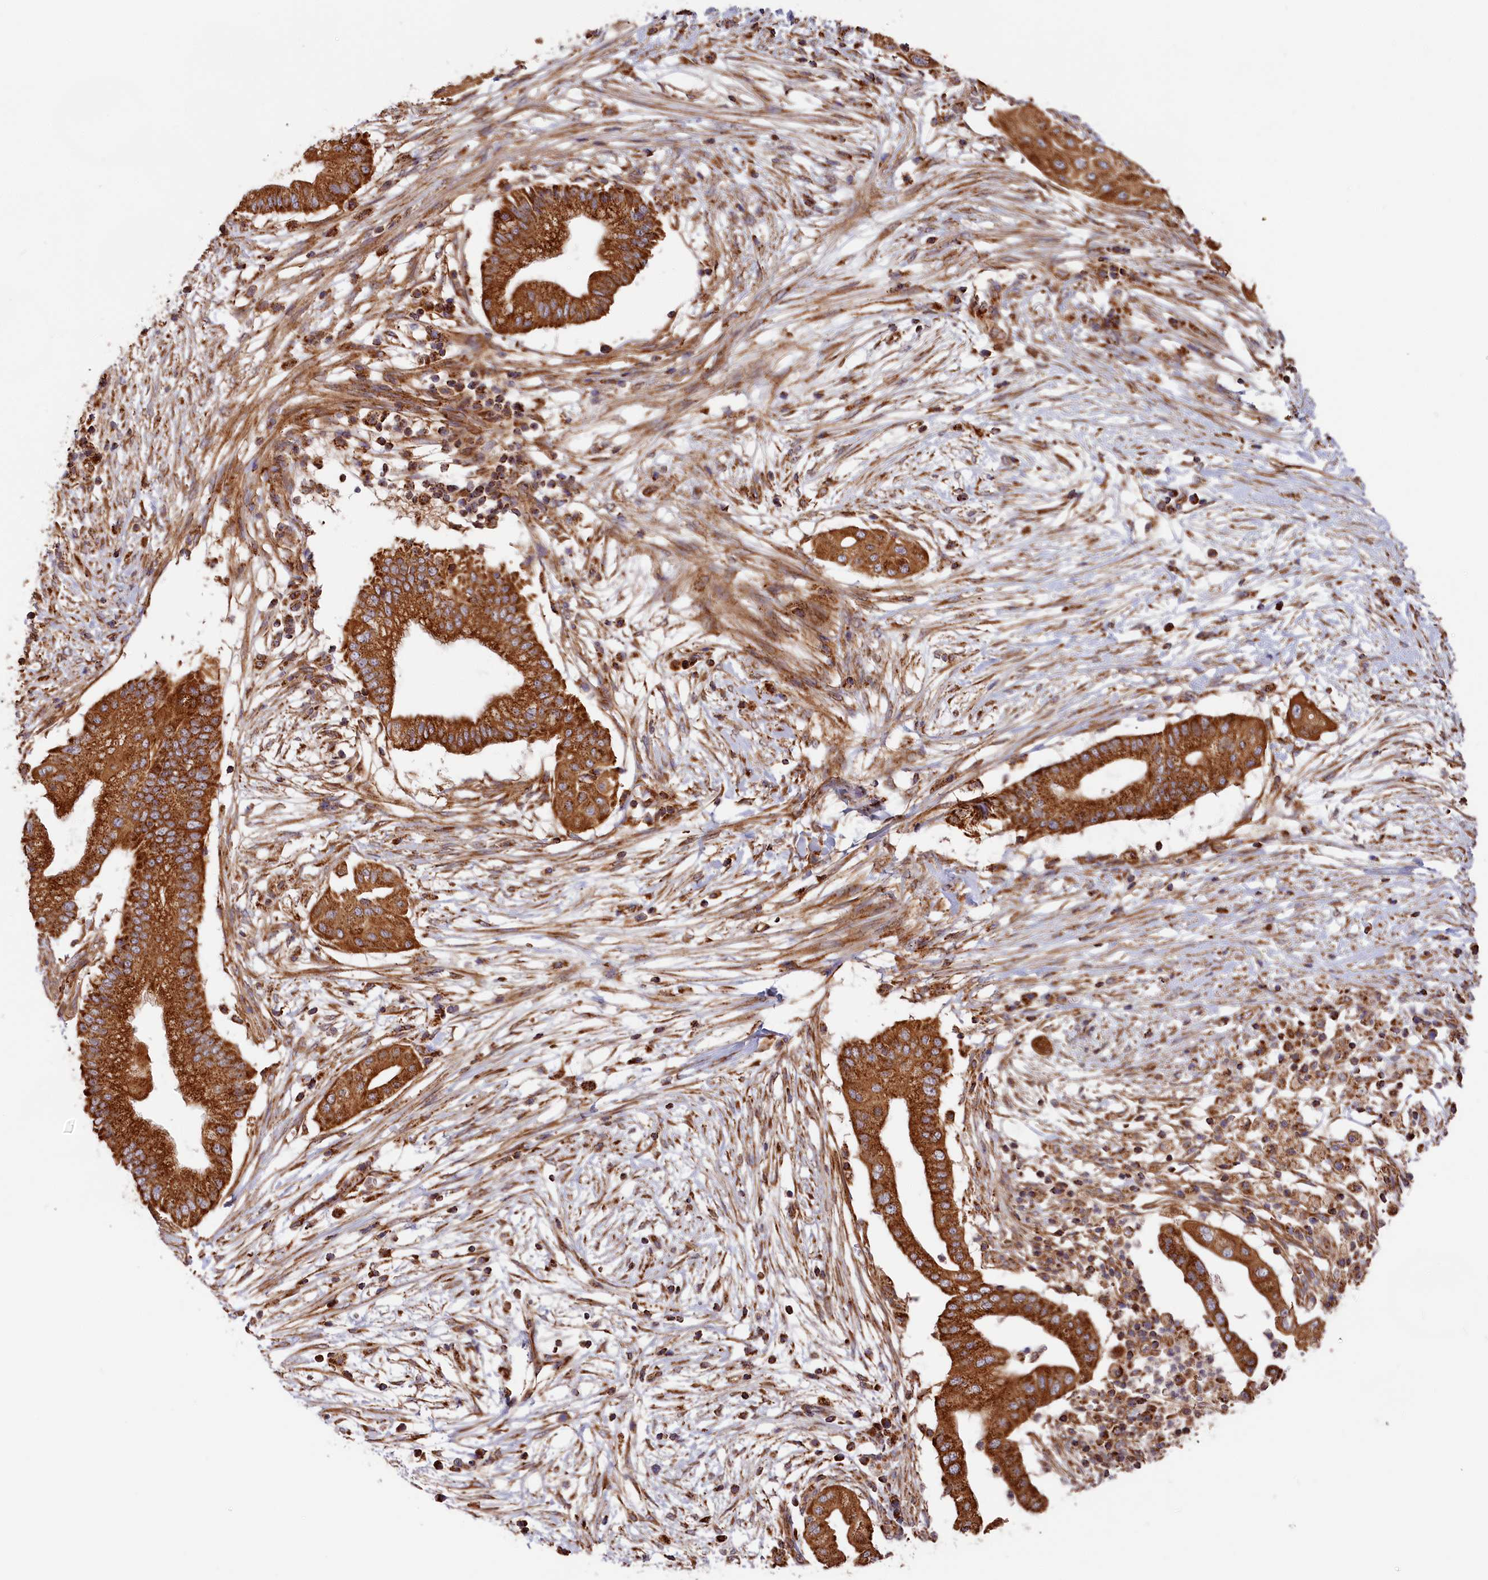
{"staining": {"intensity": "strong", "quantity": ">75%", "location": "cytoplasmic/membranous"}, "tissue": "pancreatic cancer", "cell_type": "Tumor cells", "image_type": "cancer", "snomed": [{"axis": "morphology", "description": "Adenocarcinoma, NOS"}, {"axis": "topography", "description": "Pancreas"}], "caption": "Pancreatic adenocarcinoma stained with immunohistochemistry reveals strong cytoplasmic/membranous staining in approximately >75% of tumor cells.", "gene": "MACROD1", "patient": {"sex": "male", "age": 68}}